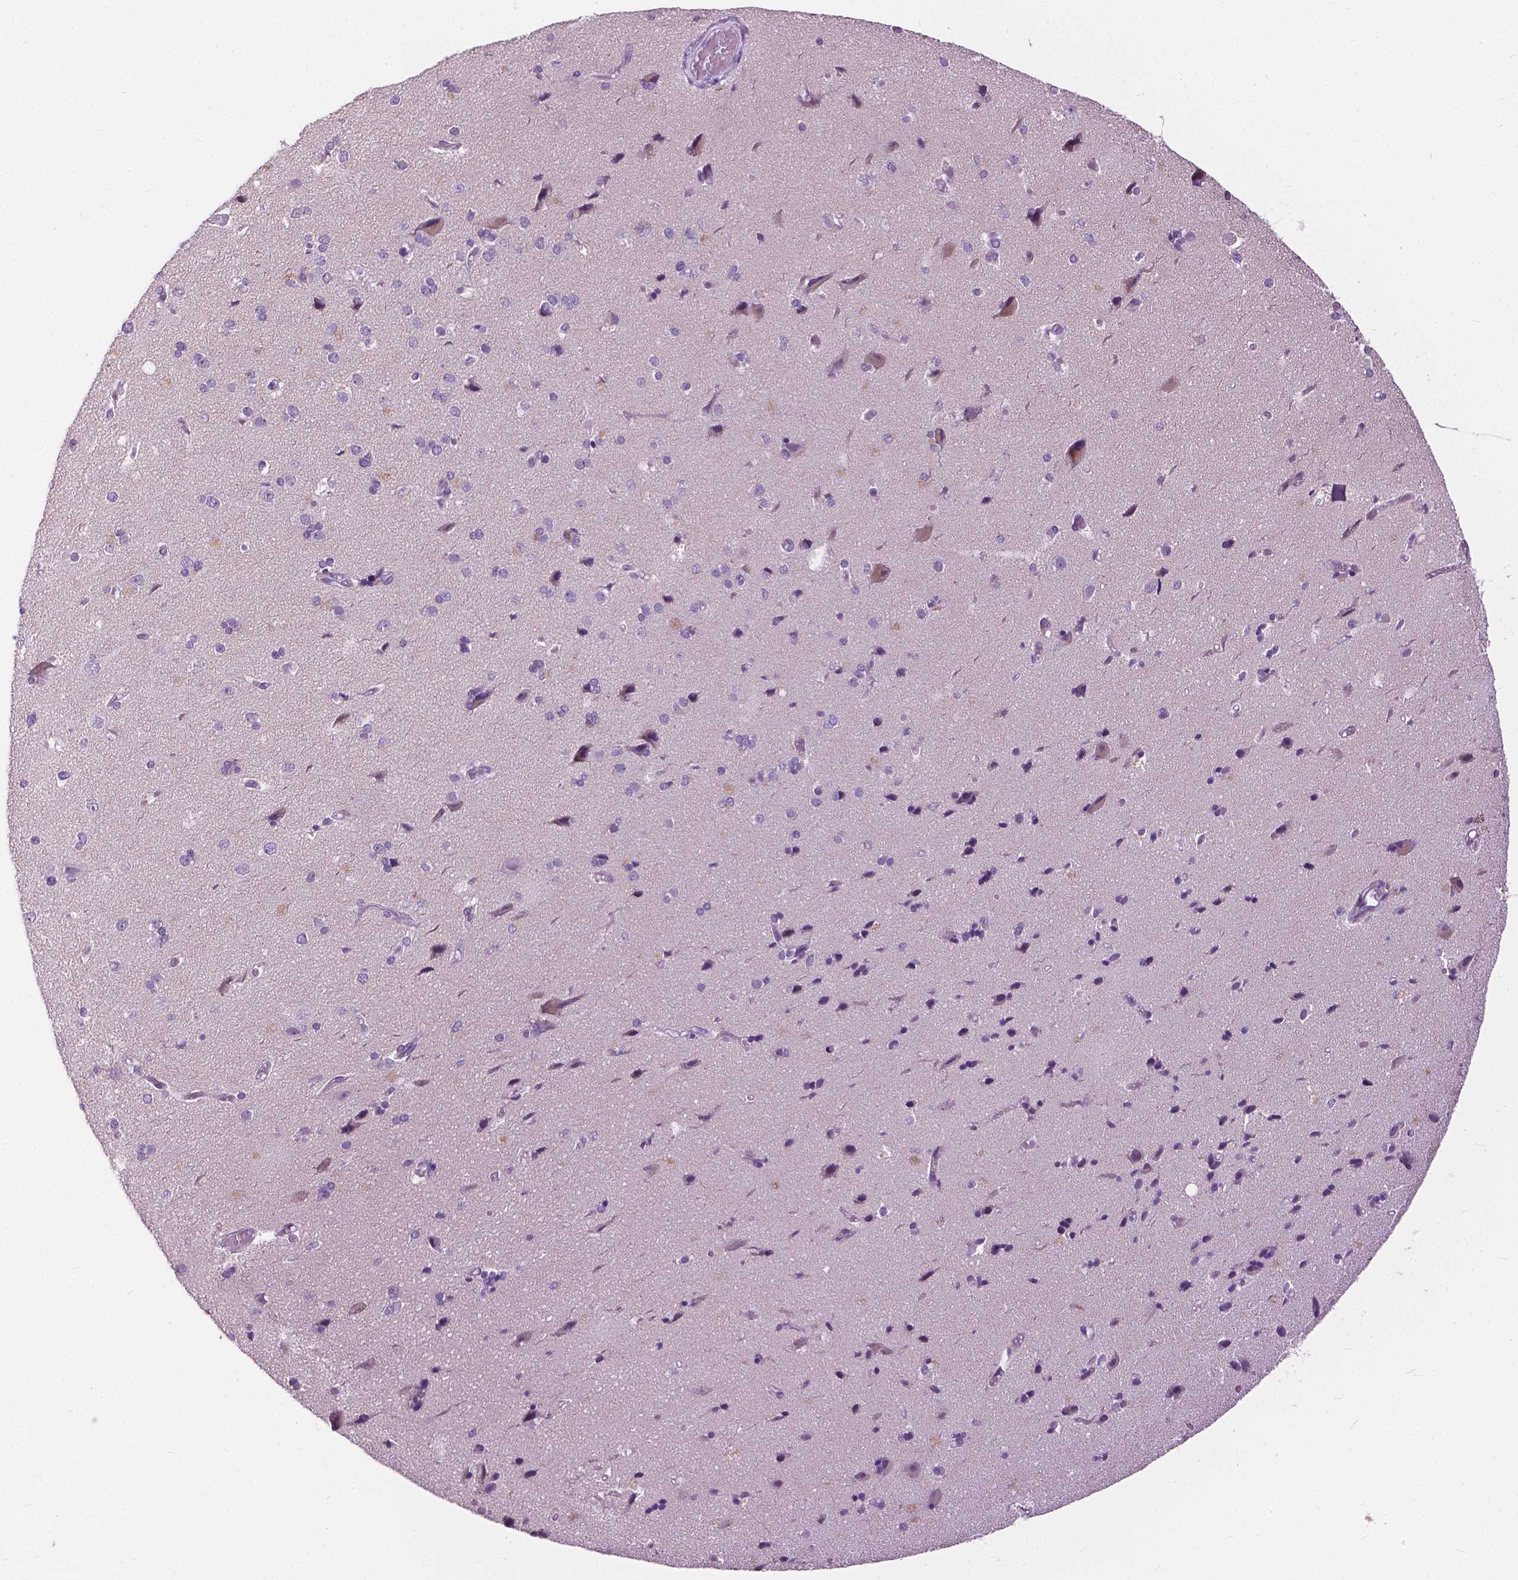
{"staining": {"intensity": "negative", "quantity": "none", "location": "none"}, "tissue": "cerebral cortex", "cell_type": "Endothelial cells", "image_type": "normal", "snomed": [{"axis": "morphology", "description": "Normal tissue, NOS"}, {"axis": "morphology", "description": "Glioma, malignant, High grade"}, {"axis": "topography", "description": "Cerebral cortex"}], "caption": "This is a histopathology image of IHC staining of unremarkable cerebral cortex, which shows no staining in endothelial cells.", "gene": "GPR37L1", "patient": {"sex": "male", "age": 71}}